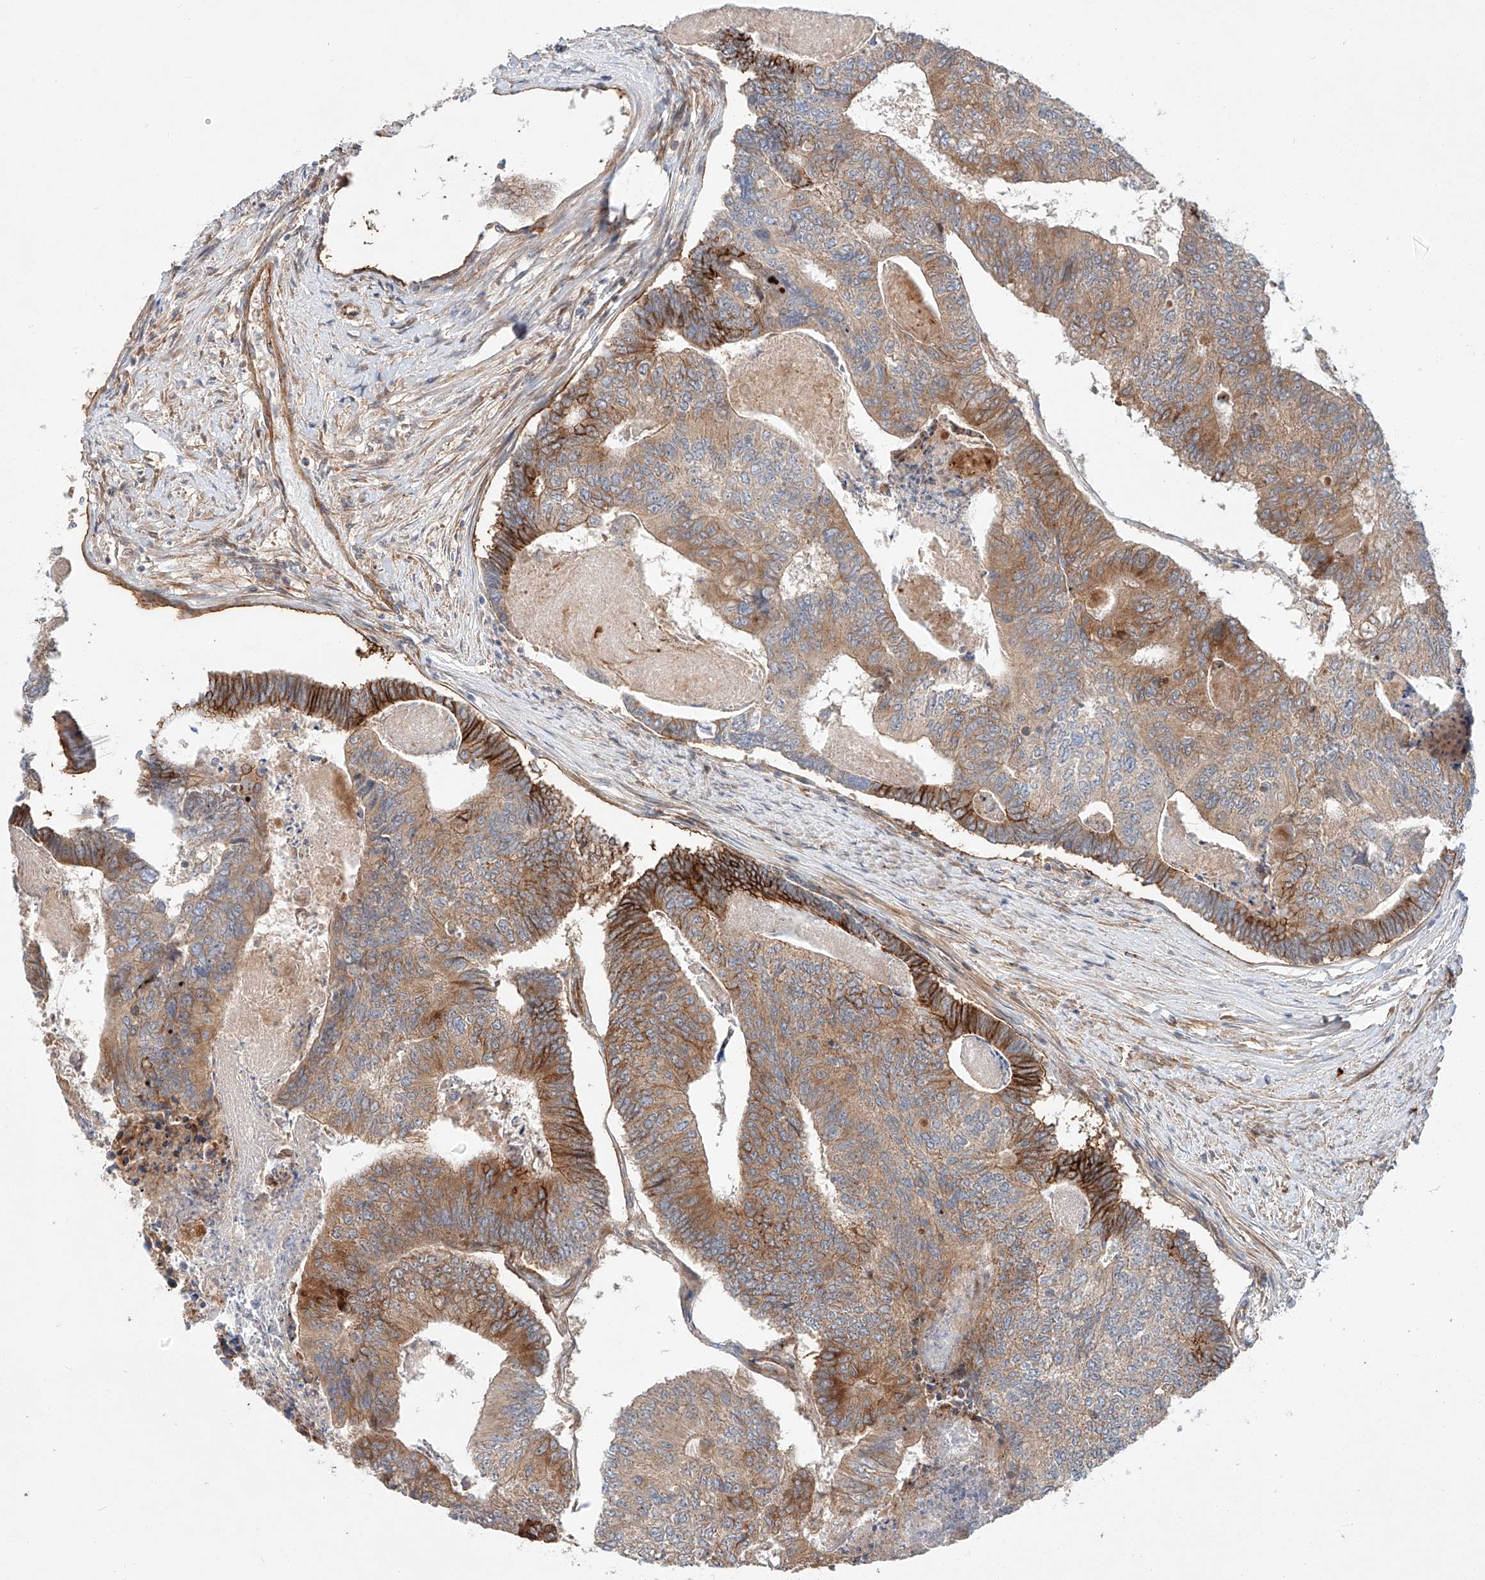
{"staining": {"intensity": "strong", "quantity": "25%-75%", "location": "cytoplasmic/membranous"}, "tissue": "colorectal cancer", "cell_type": "Tumor cells", "image_type": "cancer", "snomed": [{"axis": "morphology", "description": "Adenocarcinoma, NOS"}, {"axis": "topography", "description": "Colon"}], "caption": "IHC photomicrograph of neoplastic tissue: colorectal cancer stained using immunohistochemistry (IHC) exhibits high levels of strong protein expression localized specifically in the cytoplasmic/membranous of tumor cells, appearing as a cytoplasmic/membranous brown color.", "gene": "MINDY4", "patient": {"sex": "female", "age": 67}}